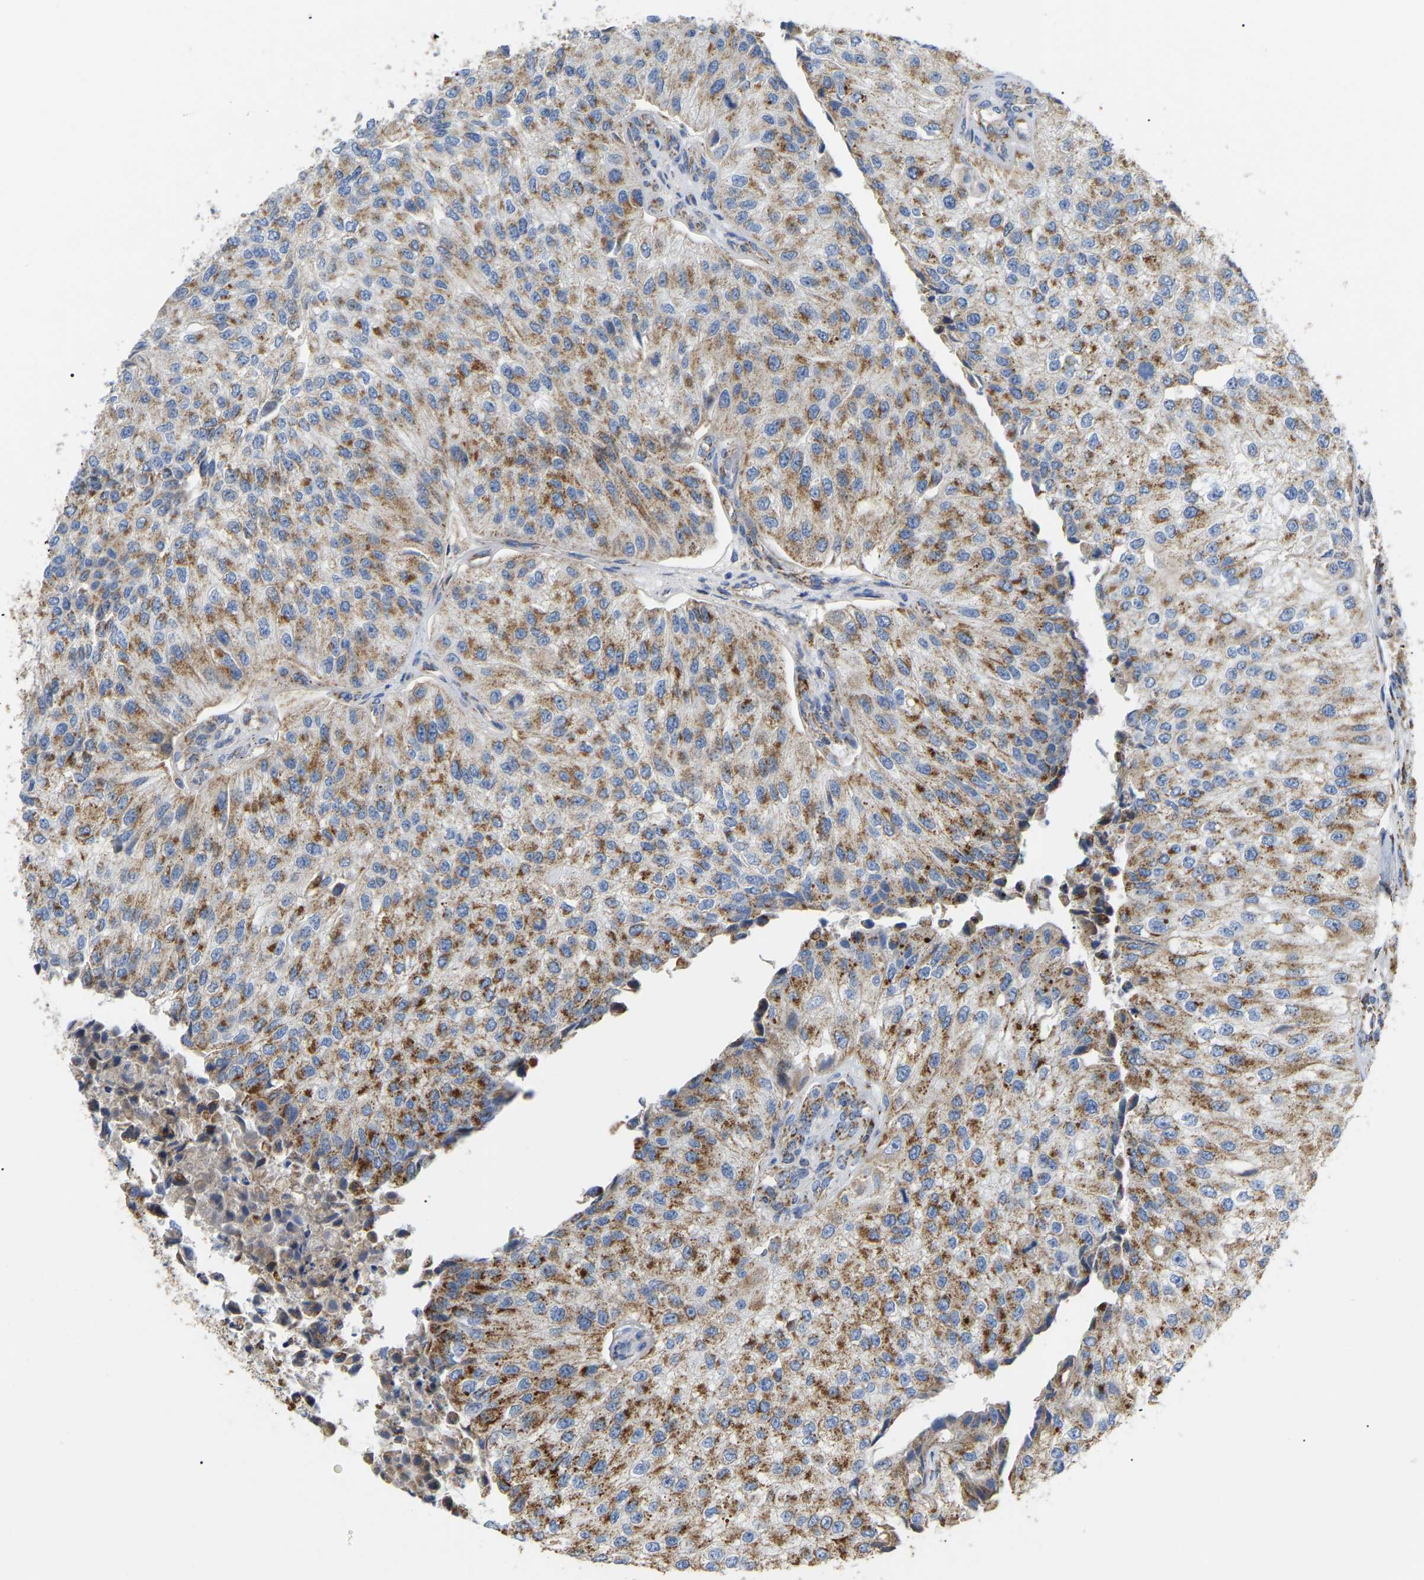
{"staining": {"intensity": "moderate", "quantity": ">75%", "location": "cytoplasmic/membranous"}, "tissue": "urothelial cancer", "cell_type": "Tumor cells", "image_type": "cancer", "snomed": [{"axis": "morphology", "description": "Urothelial carcinoma, High grade"}, {"axis": "topography", "description": "Kidney"}, {"axis": "topography", "description": "Urinary bladder"}], "caption": "Immunohistochemical staining of urothelial cancer displays moderate cytoplasmic/membranous protein staining in about >75% of tumor cells. Using DAB (3,3'-diaminobenzidine) (brown) and hematoxylin (blue) stains, captured at high magnification using brightfield microscopy.", "gene": "HIBADH", "patient": {"sex": "male", "age": 77}}